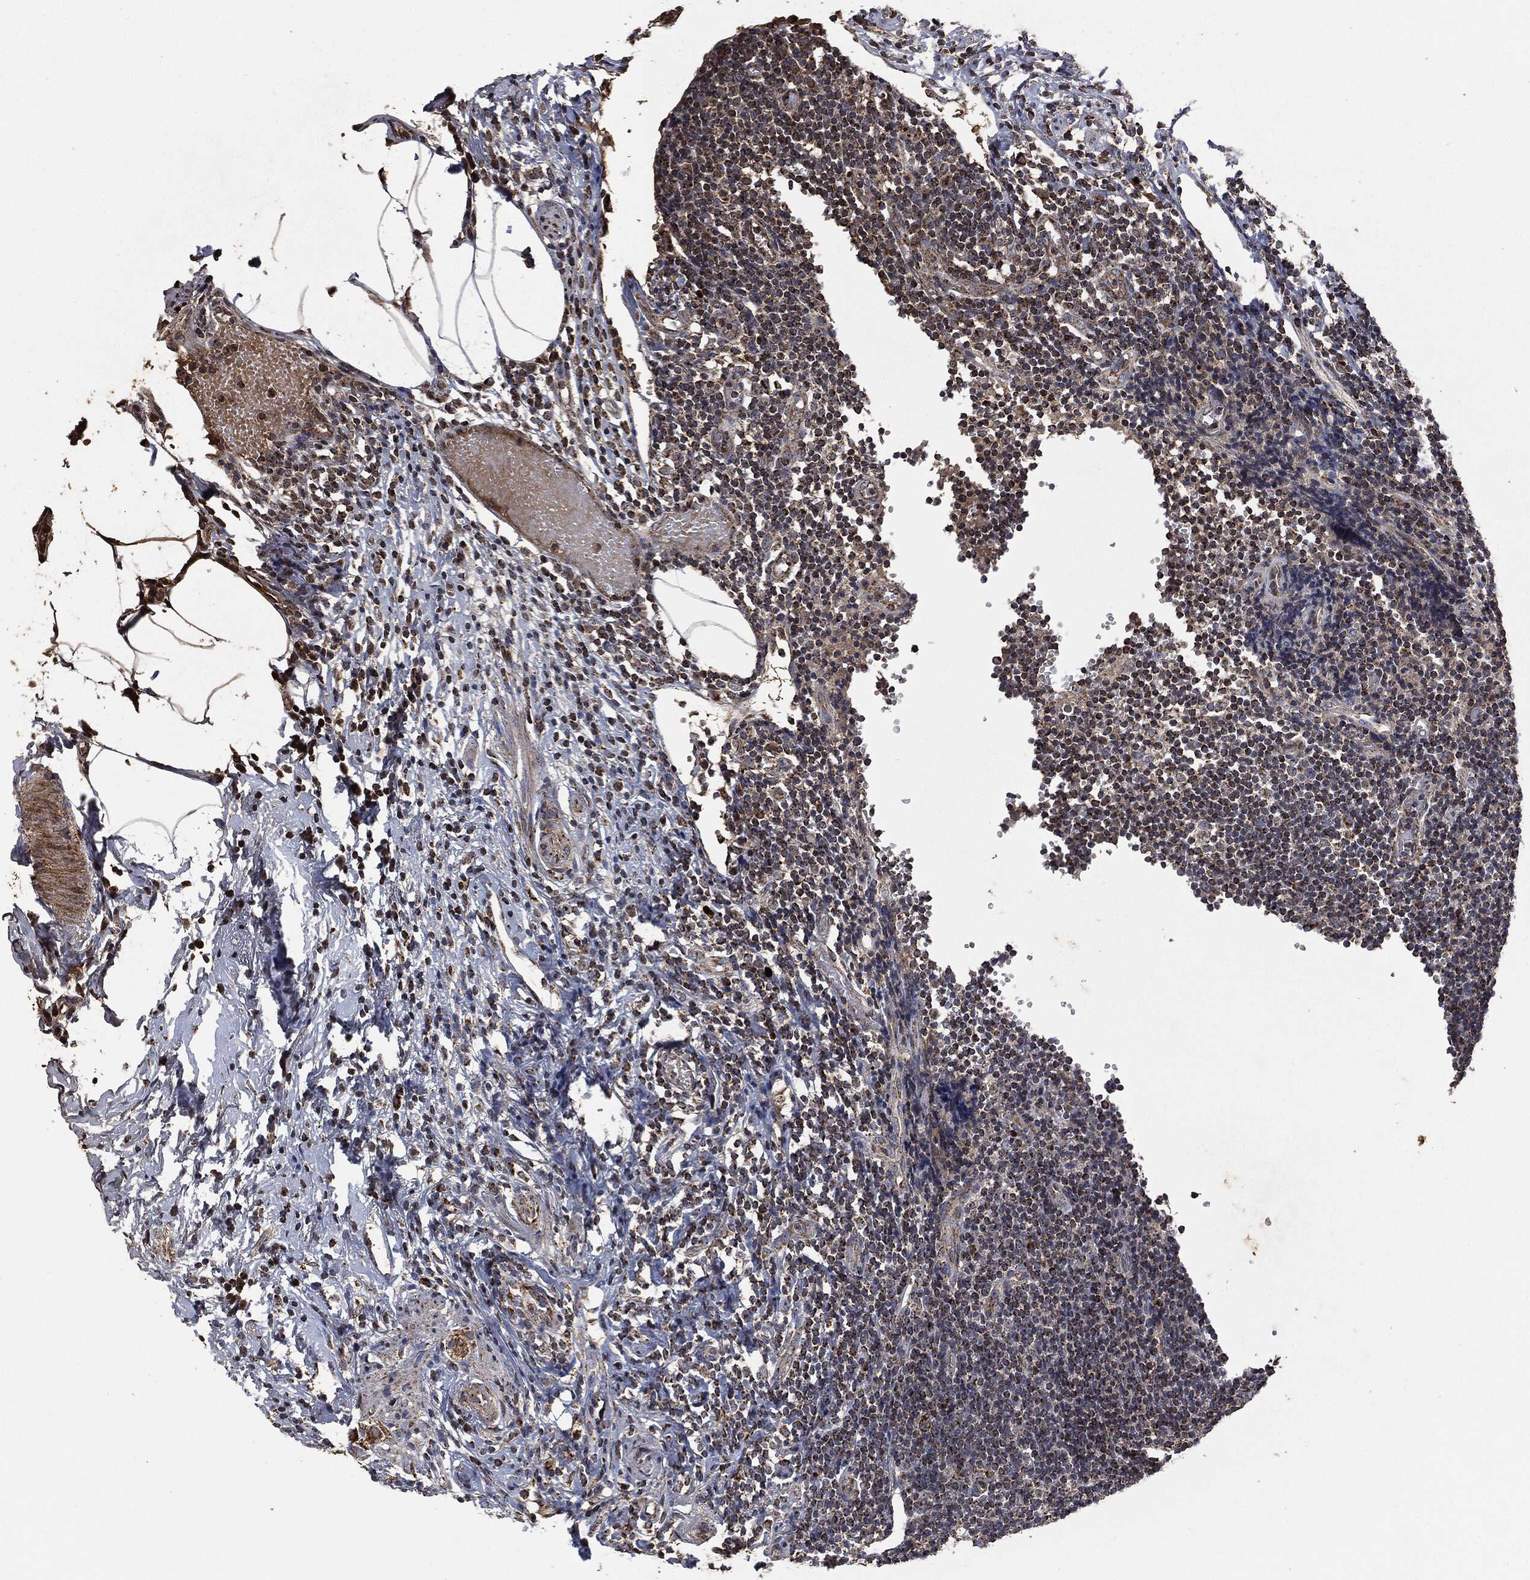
{"staining": {"intensity": "strong", "quantity": "25%-75%", "location": "cytoplasmic/membranous"}, "tissue": "appendix", "cell_type": "Glandular cells", "image_type": "normal", "snomed": [{"axis": "morphology", "description": "Normal tissue, NOS"}, {"axis": "topography", "description": "Appendix"}], "caption": "Immunohistochemical staining of normal appendix exhibits strong cytoplasmic/membranous protein positivity in about 25%-75% of glandular cells. Nuclei are stained in blue.", "gene": "RYK", "patient": {"sex": "female", "age": 40}}